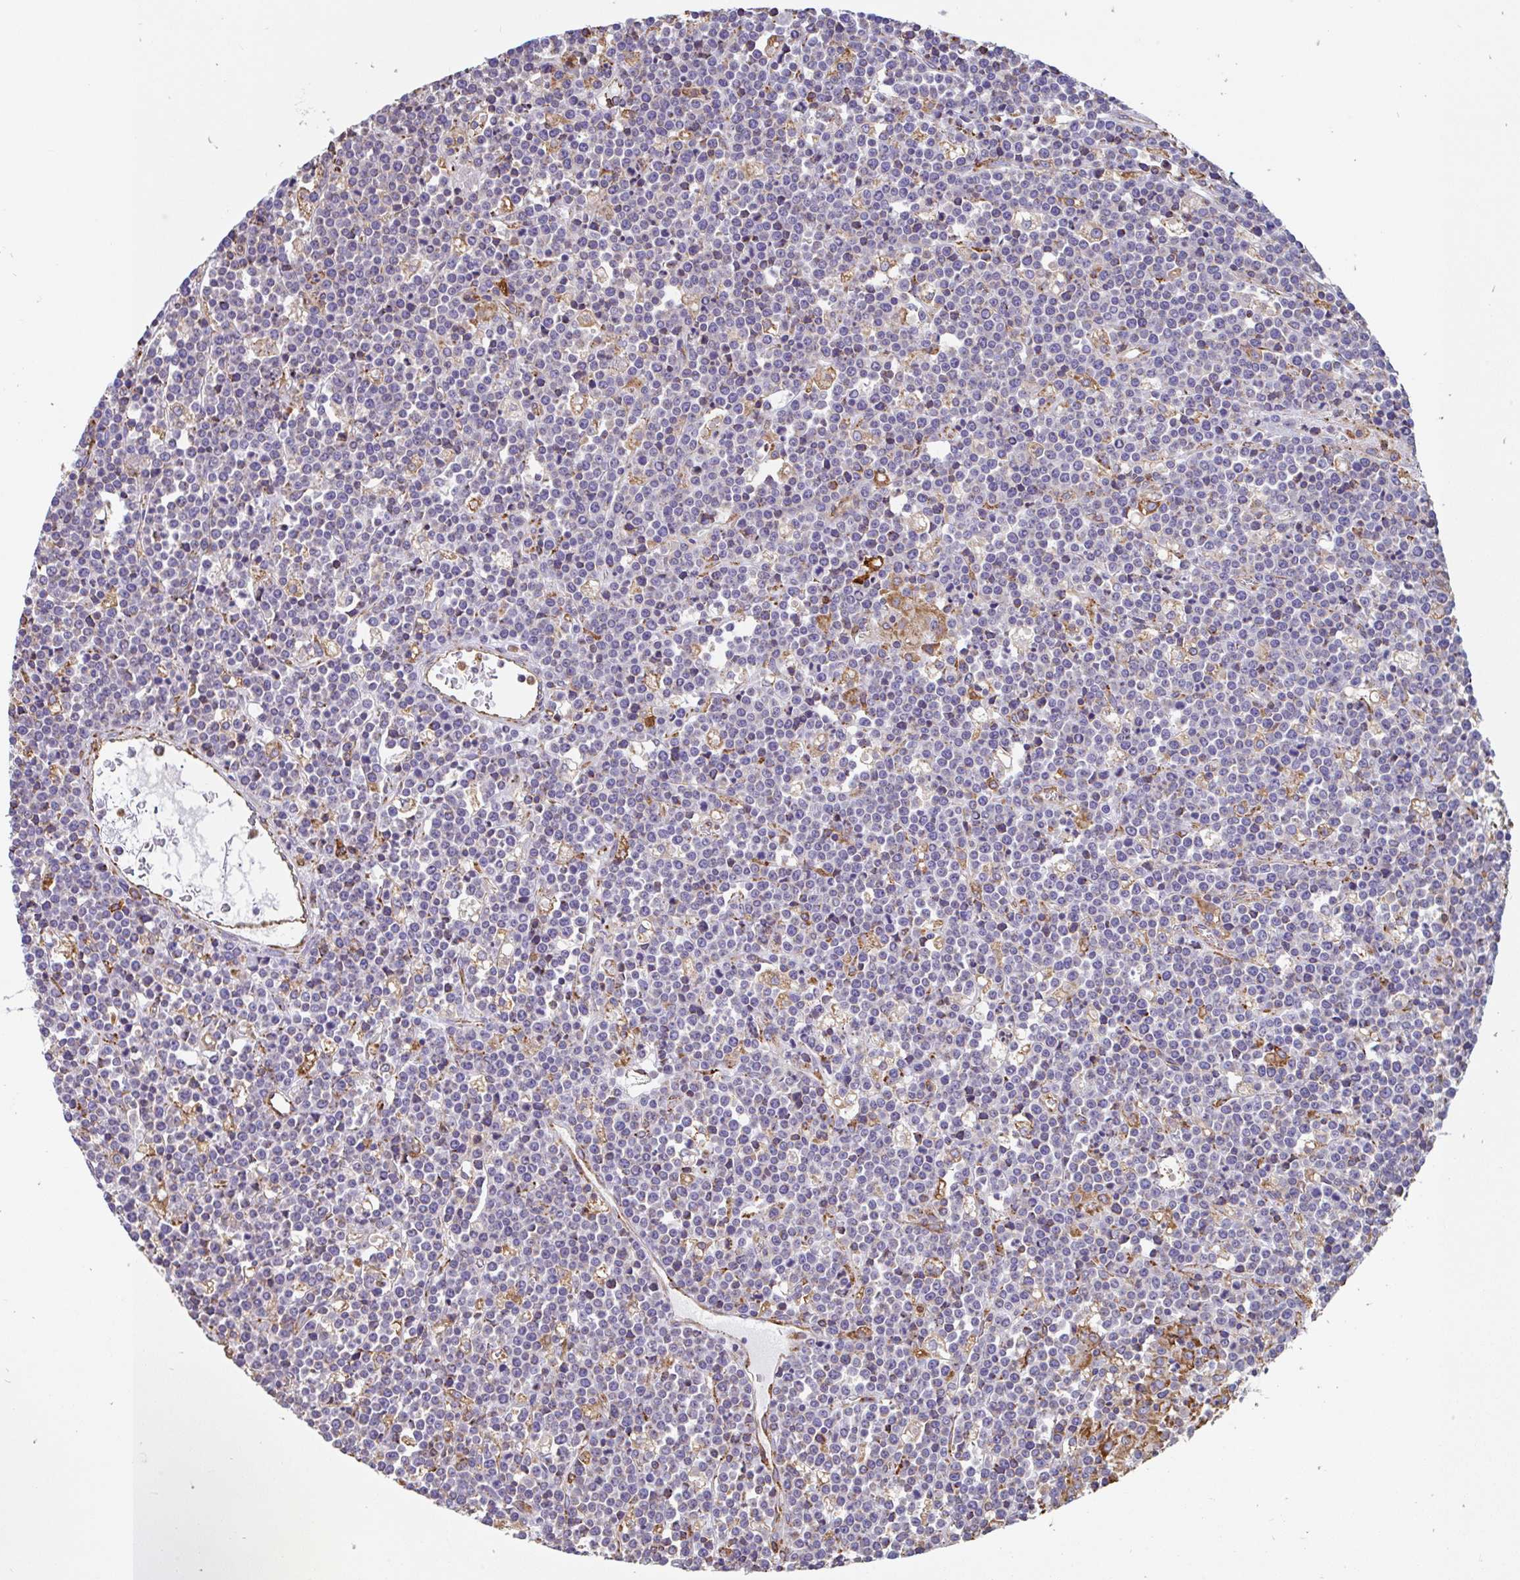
{"staining": {"intensity": "negative", "quantity": "none", "location": "none"}, "tissue": "lymphoma", "cell_type": "Tumor cells", "image_type": "cancer", "snomed": [{"axis": "morphology", "description": "Malignant lymphoma, non-Hodgkin's type, High grade"}, {"axis": "topography", "description": "Ovary"}], "caption": "This is an IHC photomicrograph of high-grade malignant lymphoma, non-Hodgkin's type. There is no expression in tumor cells.", "gene": "EML5", "patient": {"sex": "female", "age": 56}}